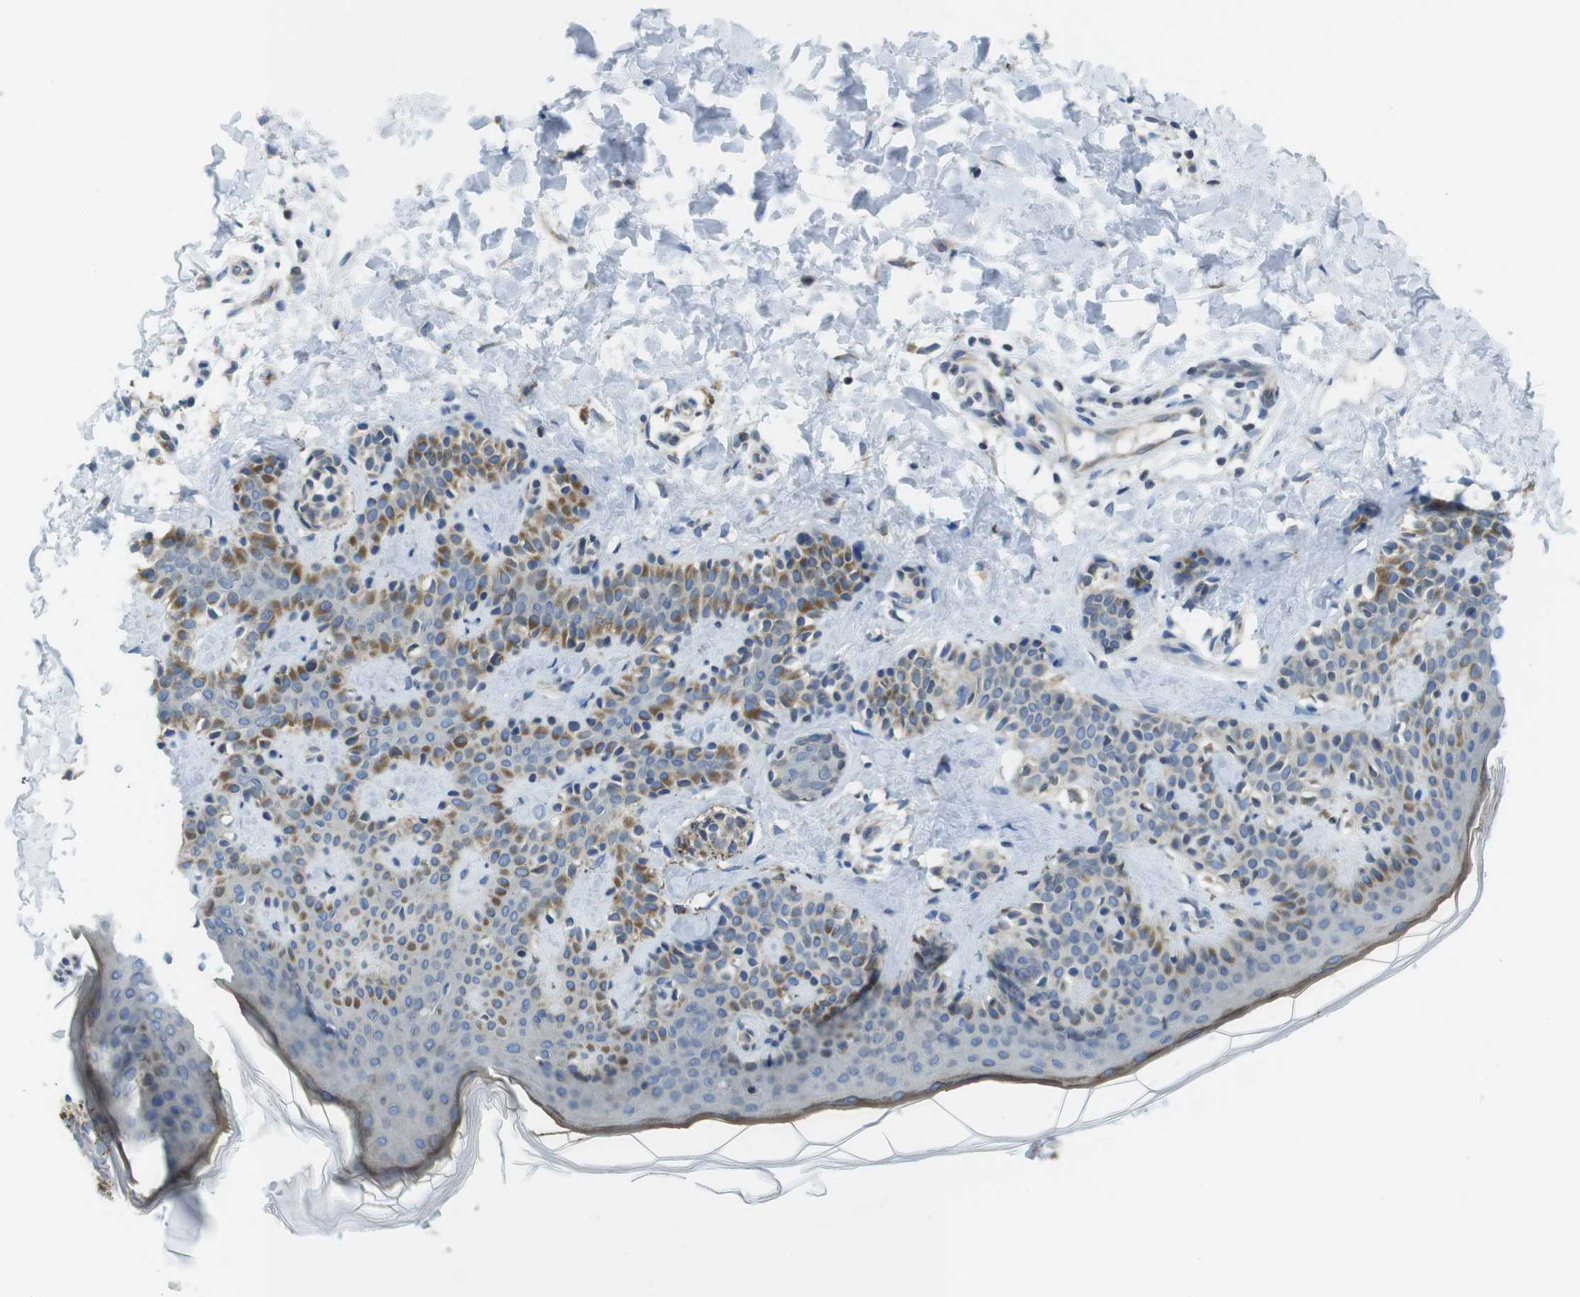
{"staining": {"intensity": "negative", "quantity": "none", "location": "none"}, "tissue": "skin", "cell_type": "Fibroblasts", "image_type": "normal", "snomed": [{"axis": "morphology", "description": "Normal tissue, NOS"}, {"axis": "topography", "description": "Skin"}], "caption": "Skin stained for a protein using IHC exhibits no expression fibroblasts.", "gene": "CLPTM1L", "patient": {"sex": "male", "age": 16}}